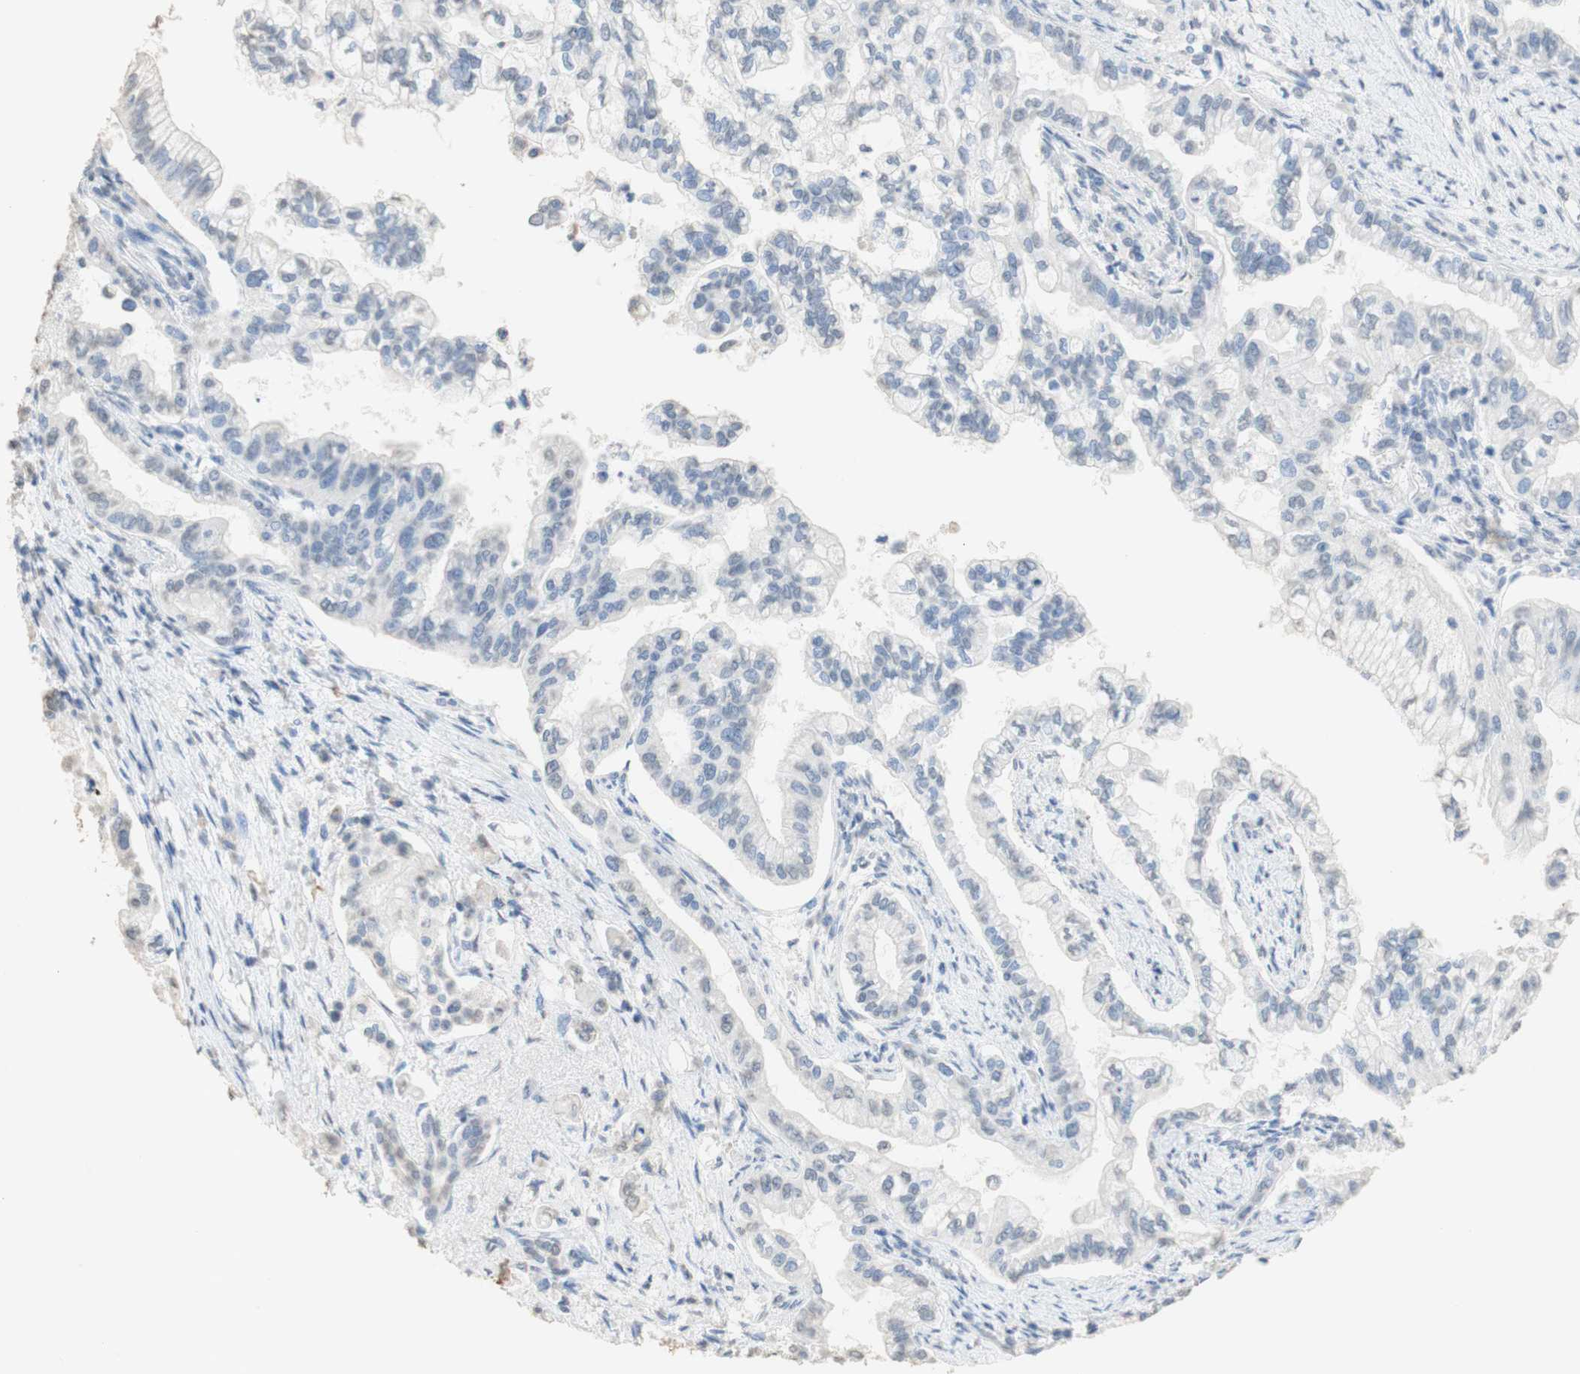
{"staining": {"intensity": "weak", "quantity": "<25%", "location": "cytoplasmic/membranous"}, "tissue": "pancreatic cancer", "cell_type": "Tumor cells", "image_type": "cancer", "snomed": [{"axis": "morphology", "description": "Normal tissue, NOS"}, {"axis": "topography", "description": "Pancreas"}], "caption": "The photomicrograph demonstrates no staining of tumor cells in pancreatic cancer.", "gene": "L1CAM", "patient": {"sex": "male", "age": 42}}